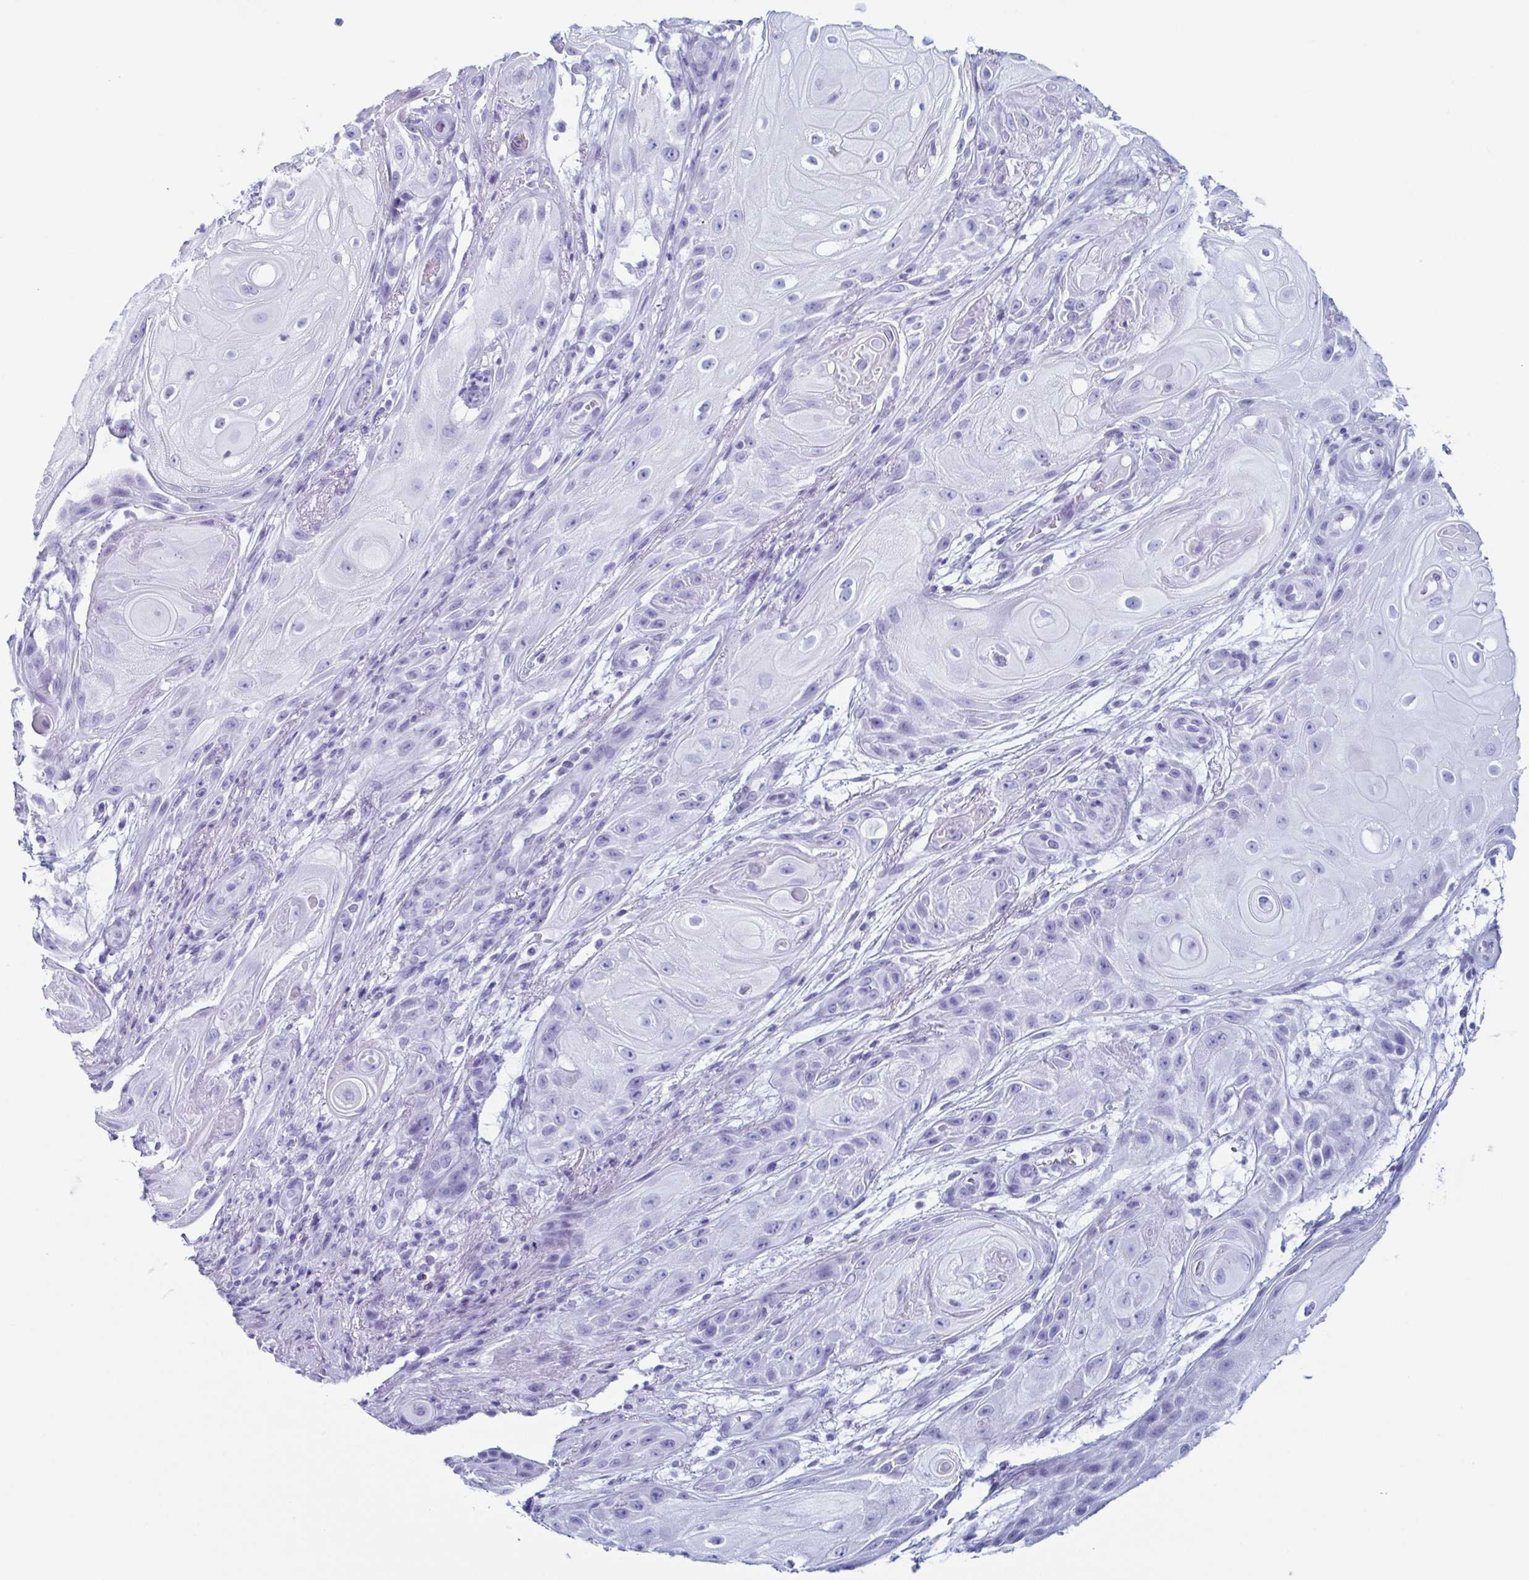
{"staining": {"intensity": "negative", "quantity": "none", "location": "none"}, "tissue": "skin cancer", "cell_type": "Tumor cells", "image_type": "cancer", "snomed": [{"axis": "morphology", "description": "Squamous cell carcinoma, NOS"}, {"axis": "topography", "description": "Skin"}], "caption": "Protein analysis of squamous cell carcinoma (skin) exhibits no significant staining in tumor cells.", "gene": "ENKUR", "patient": {"sex": "male", "age": 62}}